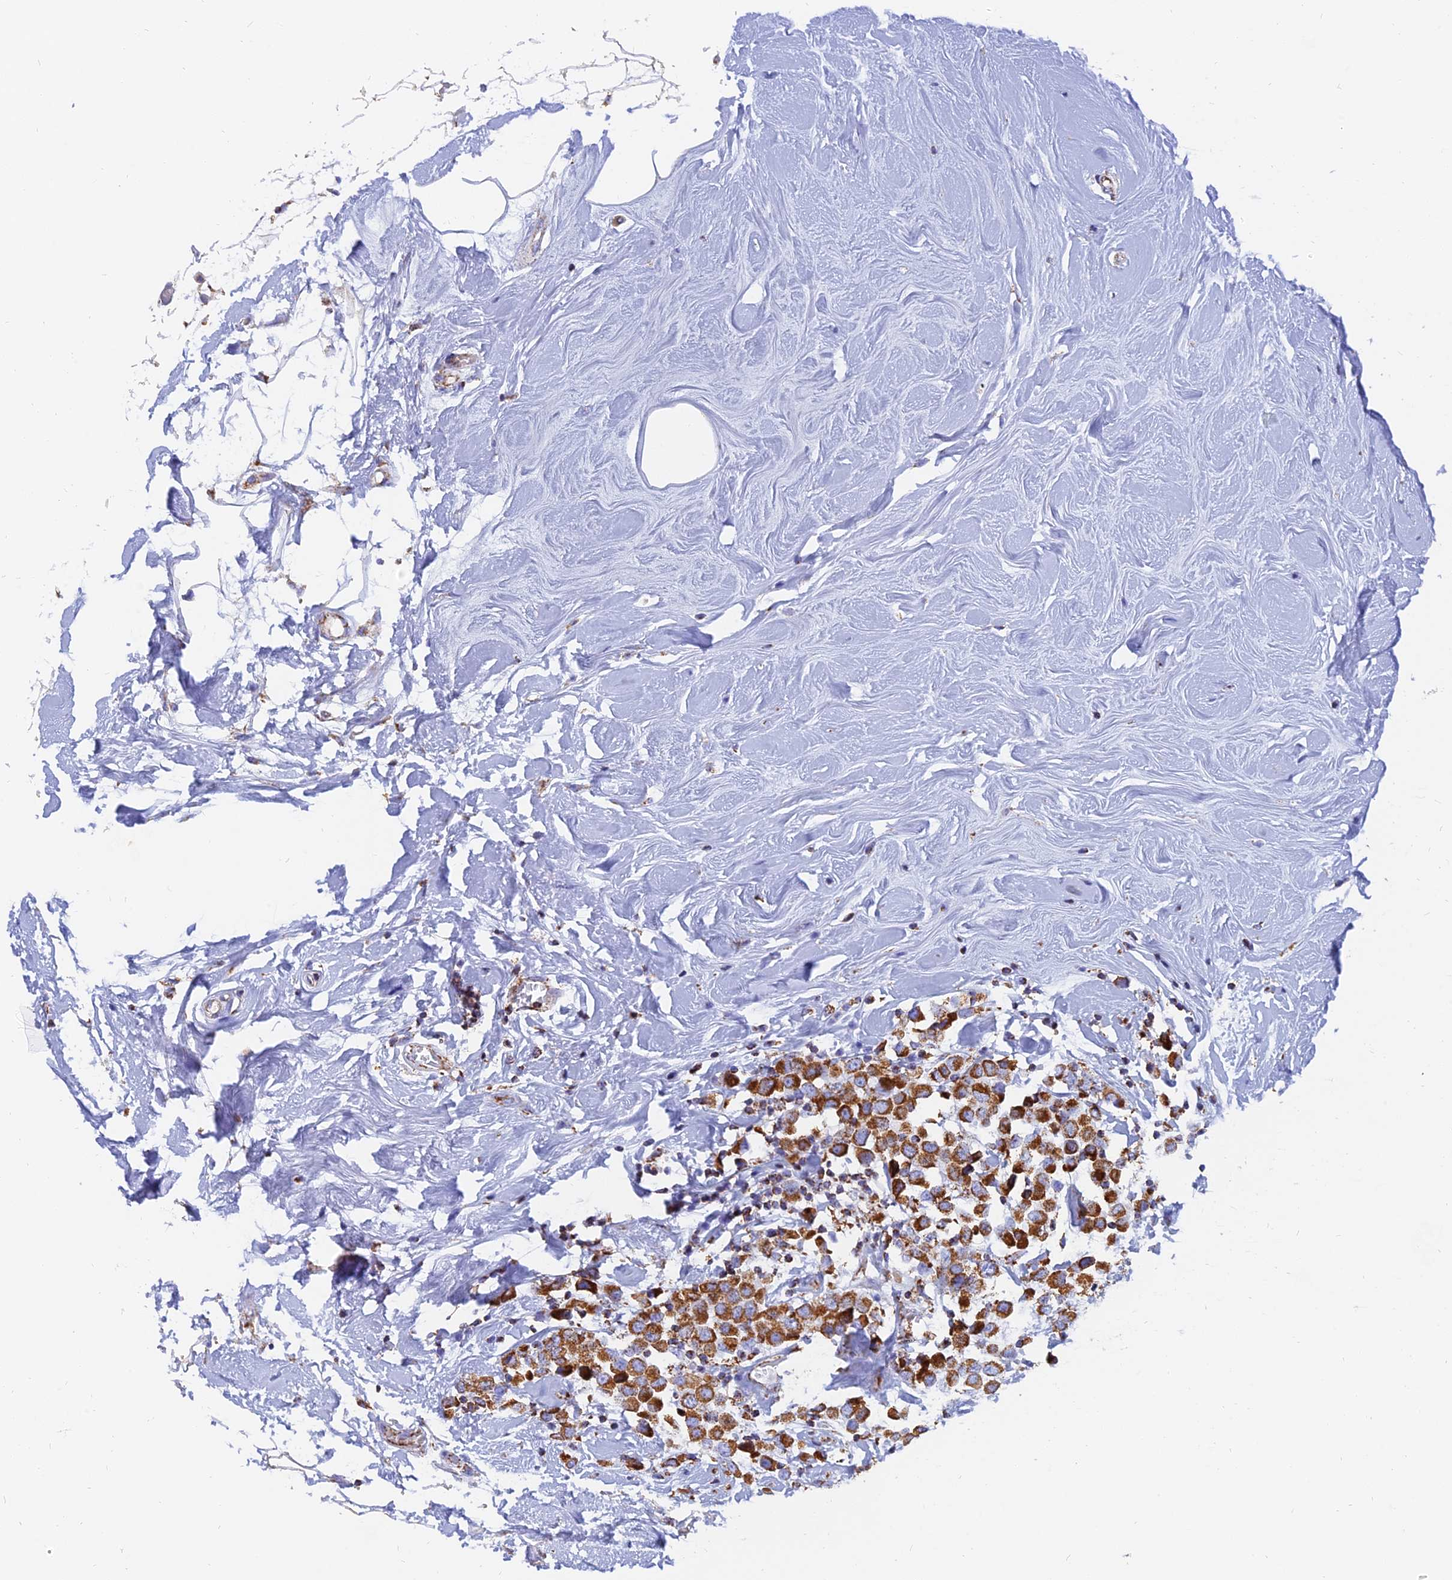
{"staining": {"intensity": "strong", "quantity": ">75%", "location": "cytoplasmic/membranous"}, "tissue": "breast cancer", "cell_type": "Tumor cells", "image_type": "cancer", "snomed": [{"axis": "morphology", "description": "Duct carcinoma"}, {"axis": "topography", "description": "Breast"}], "caption": "Tumor cells demonstrate high levels of strong cytoplasmic/membranous staining in about >75% of cells in breast cancer. The protein is shown in brown color, while the nuclei are stained blue.", "gene": "NDUFB6", "patient": {"sex": "female", "age": 61}}